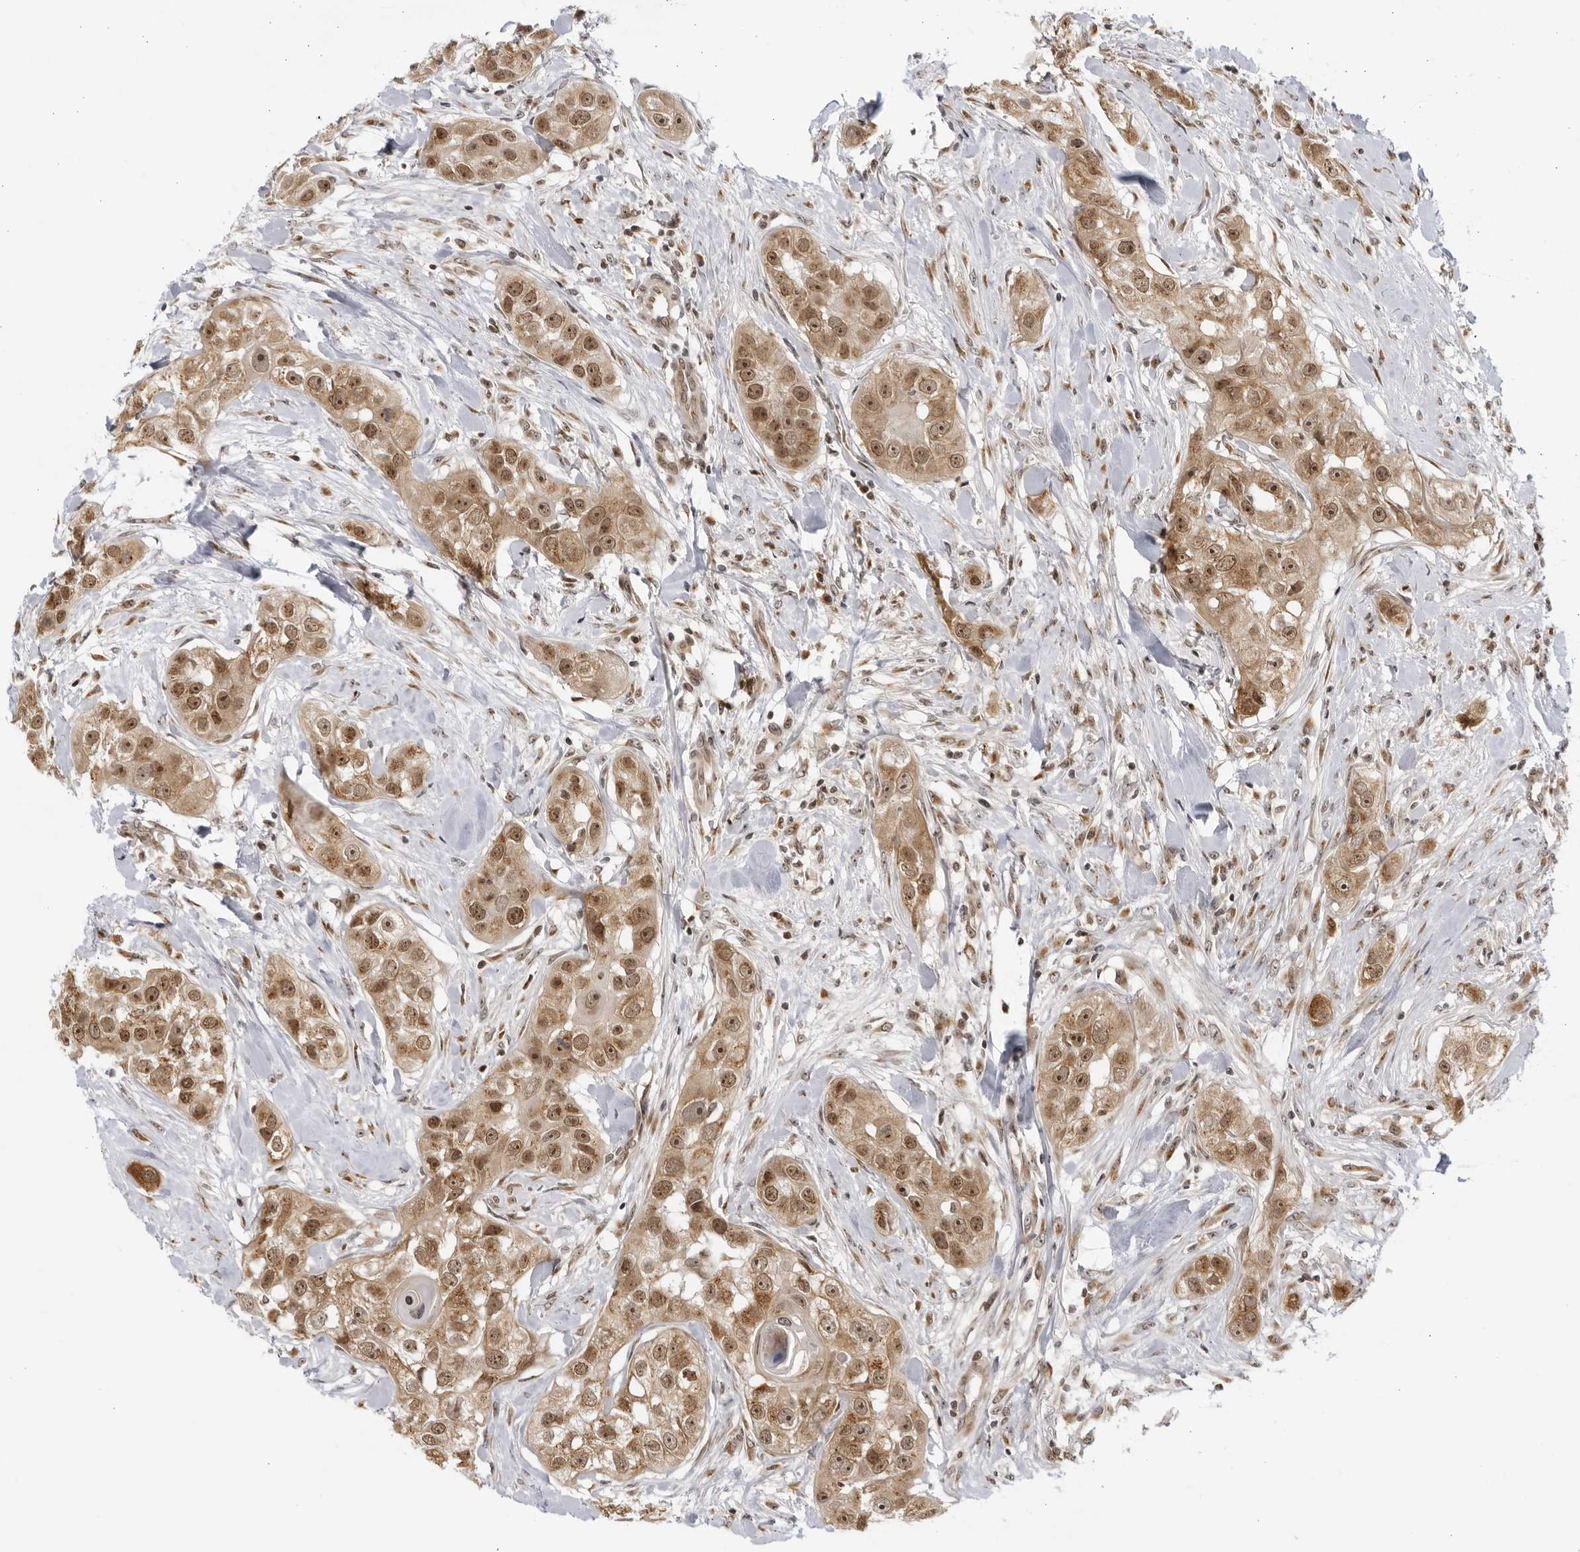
{"staining": {"intensity": "moderate", "quantity": ">75%", "location": "cytoplasmic/membranous,nuclear"}, "tissue": "head and neck cancer", "cell_type": "Tumor cells", "image_type": "cancer", "snomed": [{"axis": "morphology", "description": "Normal tissue, NOS"}, {"axis": "morphology", "description": "Squamous cell carcinoma, NOS"}, {"axis": "topography", "description": "Skeletal muscle"}, {"axis": "topography", "description": "Head-Neck"}], "caption": "Tumor cells reveal medium levels of moderate cytoplasmic/membranous and nuclear positivity in about >75% of cells in human head and neck cancer.", "gene": "RASGEF1C", "patient": {"sex": "male", "age": 51}}